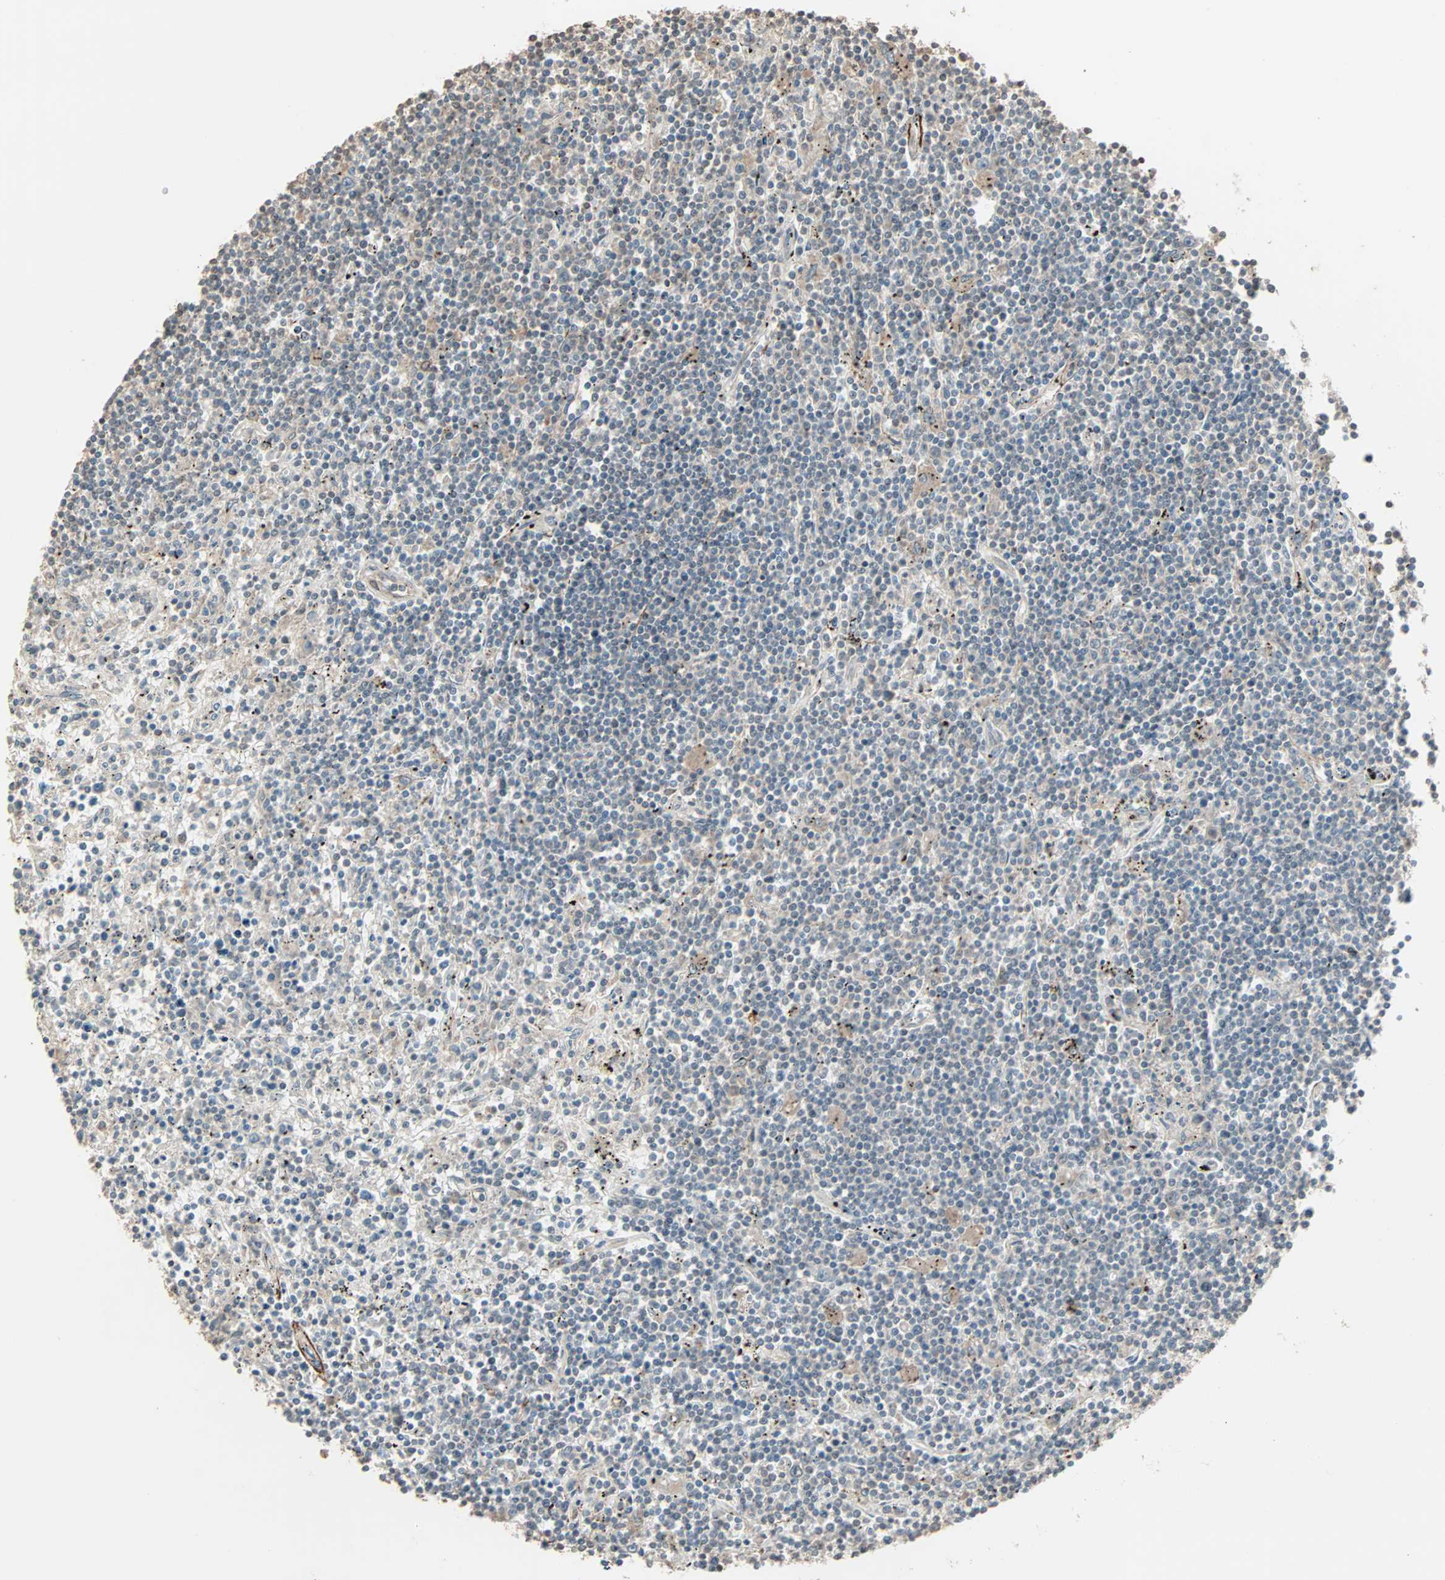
{"staining": {"intensity": "weak", "quantity": "<25%", "location": "cytoplasmic/membranous"}, "tissue": "lymphoma", "cell_type": "Tumor cells", "image_type": "cancer", "snomed": [{"axis": "morphology", "description": "Malignant lymphoma, non-Hodgkin's type, Low grade"}, {"axis": "topography", "description": "Spleen"}], "caption": "This is an immunohistochemistry image of lymphoma. There is no staining in tumor cells.", "gene": "CALCRL", "patient": {"sex": "male", "age": 76}}